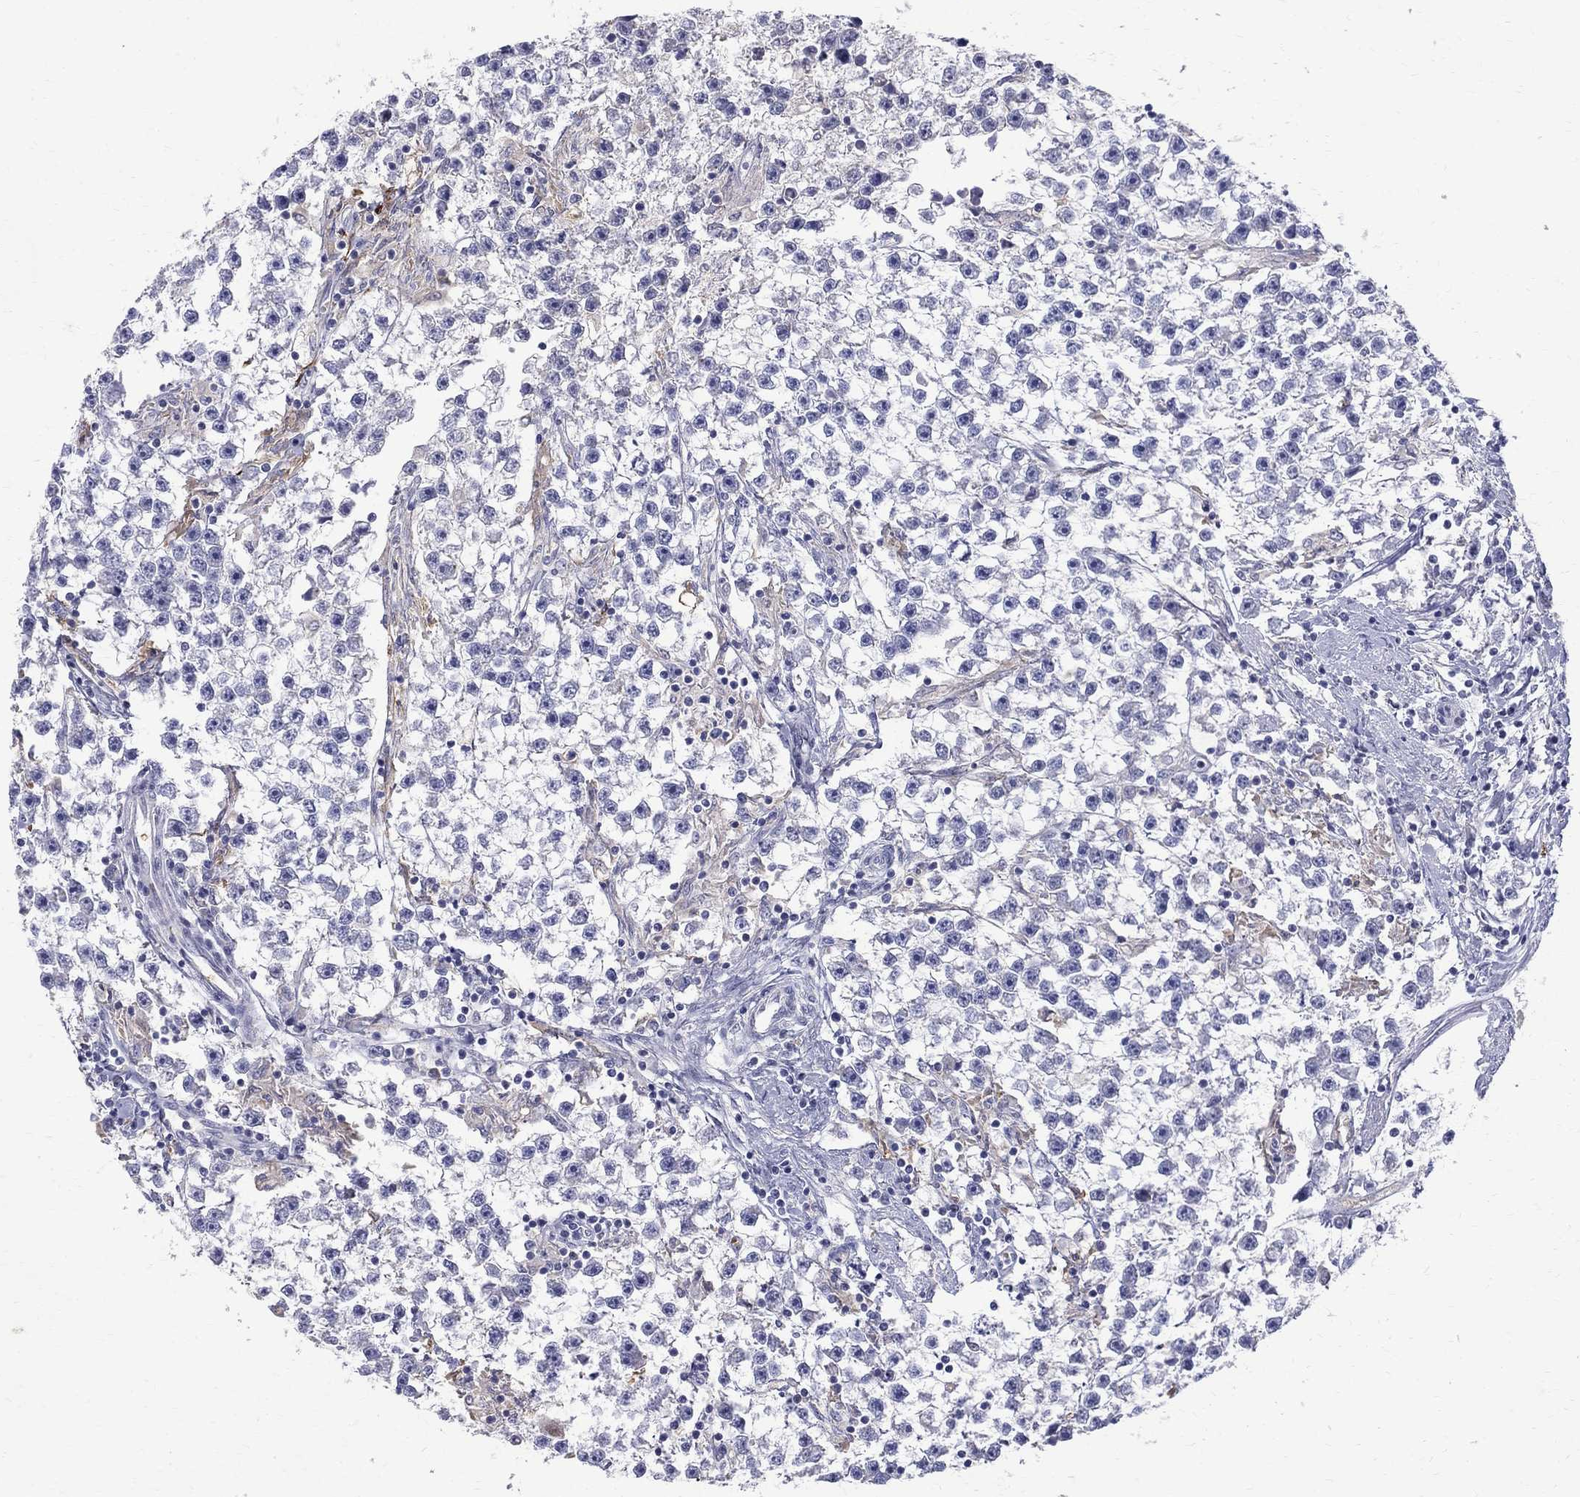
{"staining": {"intensity": "negative", "quantity": "none", "location": "none"}, "tissue": "testis cancer", "cell_type": "Tumor cells", "image_type": "cancer", "snomed": [{"axis": "morphology", "description": "Seminoma, NOS"}, {"axis": "topography", "description": "Testis"}], "caption": "Immunohistochemical staining of testis seminoma reveals no significant positivity in tumor cells. Nuclei are stained in blue.", "gene": "AGER", "patient": {"sex": "male", "age": 59}}